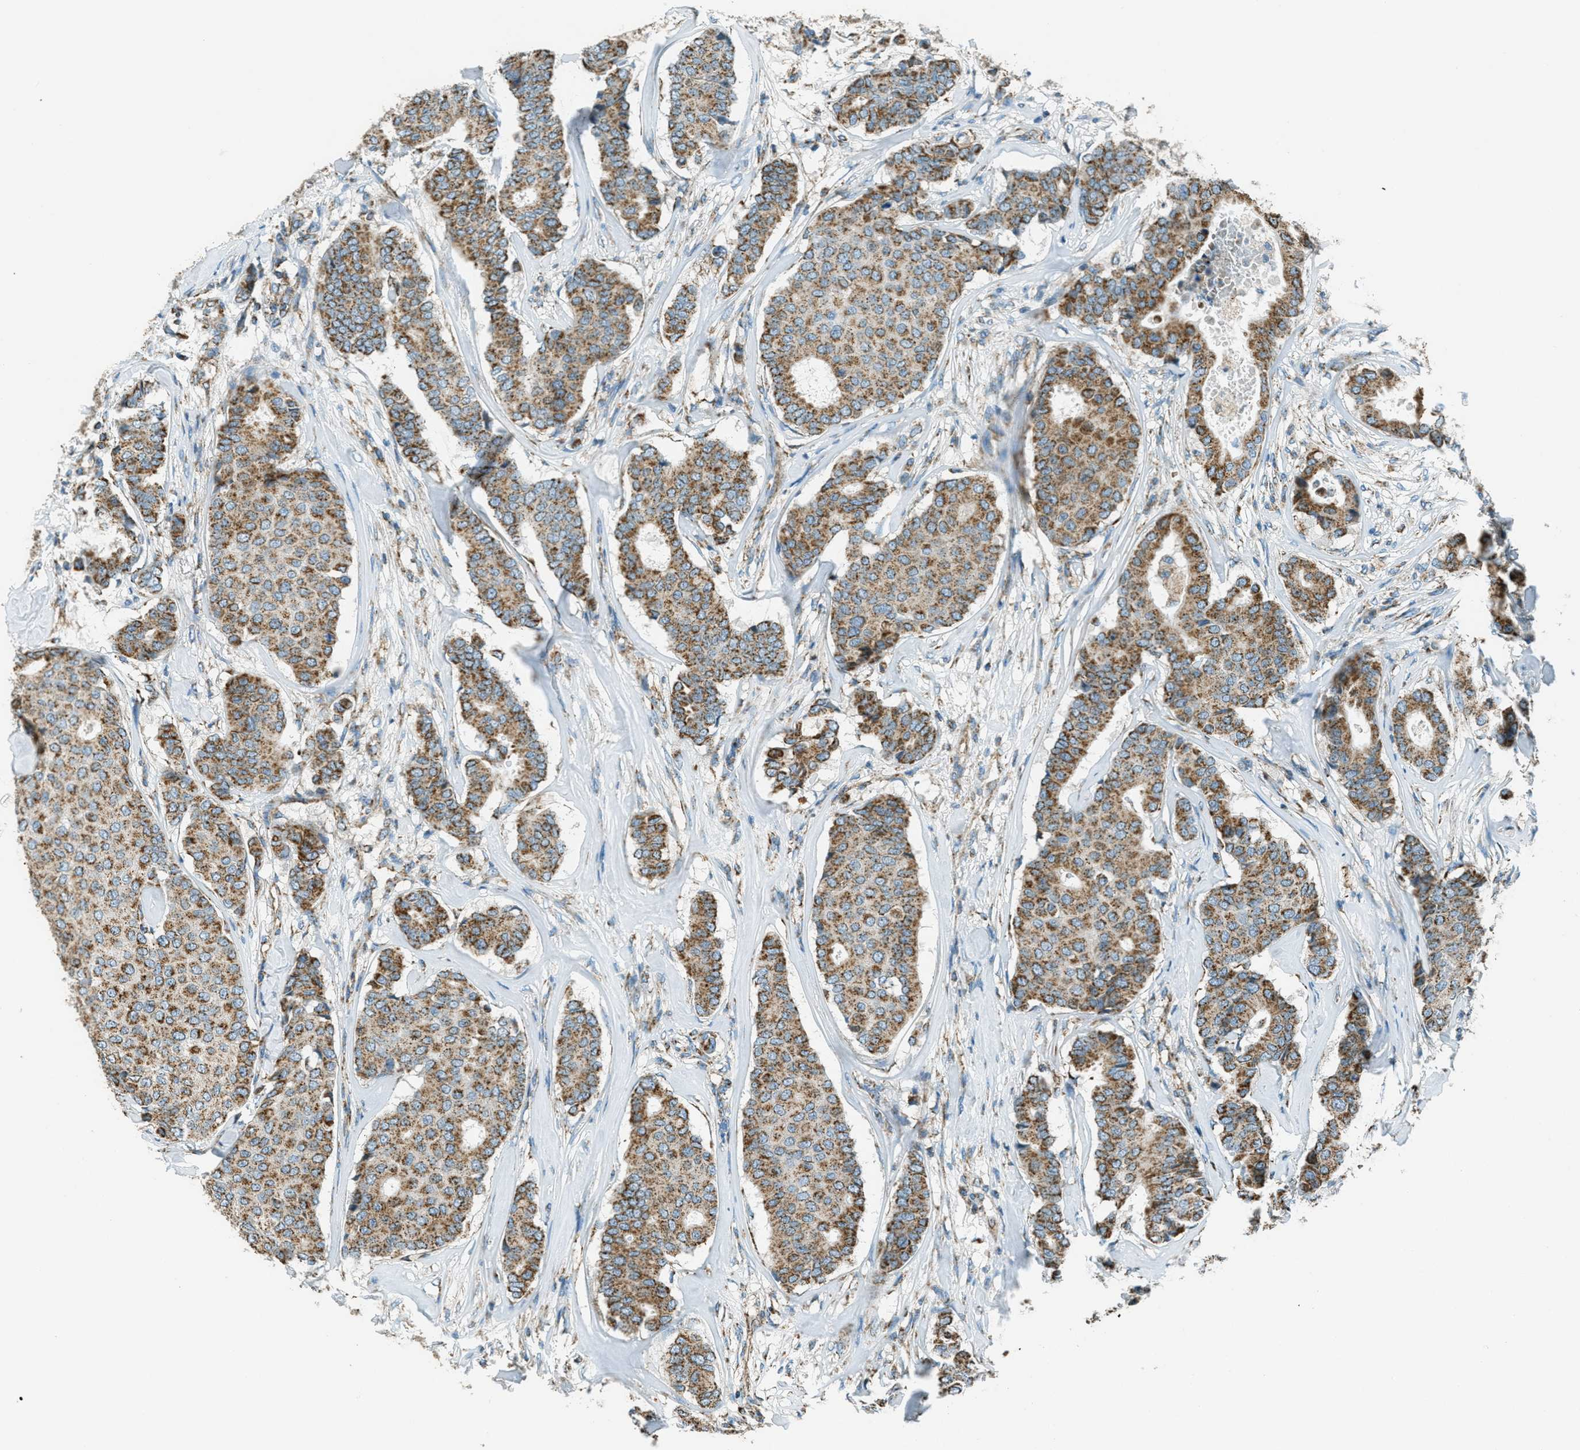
{"staining": {"intensity": "moderate", "quantity": ">75%", "location": "cytoplasmic/membranous"}, "tissue": "breast cancer", "cell_type": "Tumor cells", "image_type": "cancer", "snomed": [{"axis": "morphology", "description": "Duct carcinoma"}, {"axis": "topography", "description": "Breast"}], "caption": "A histopathology image of human breast cancer stained for a protein demonstrates moderate cytoplasmic/membranous brown staining in tumor cells.", "gene": "CHST15", "patient": {"sex": "female", "age": 75}}